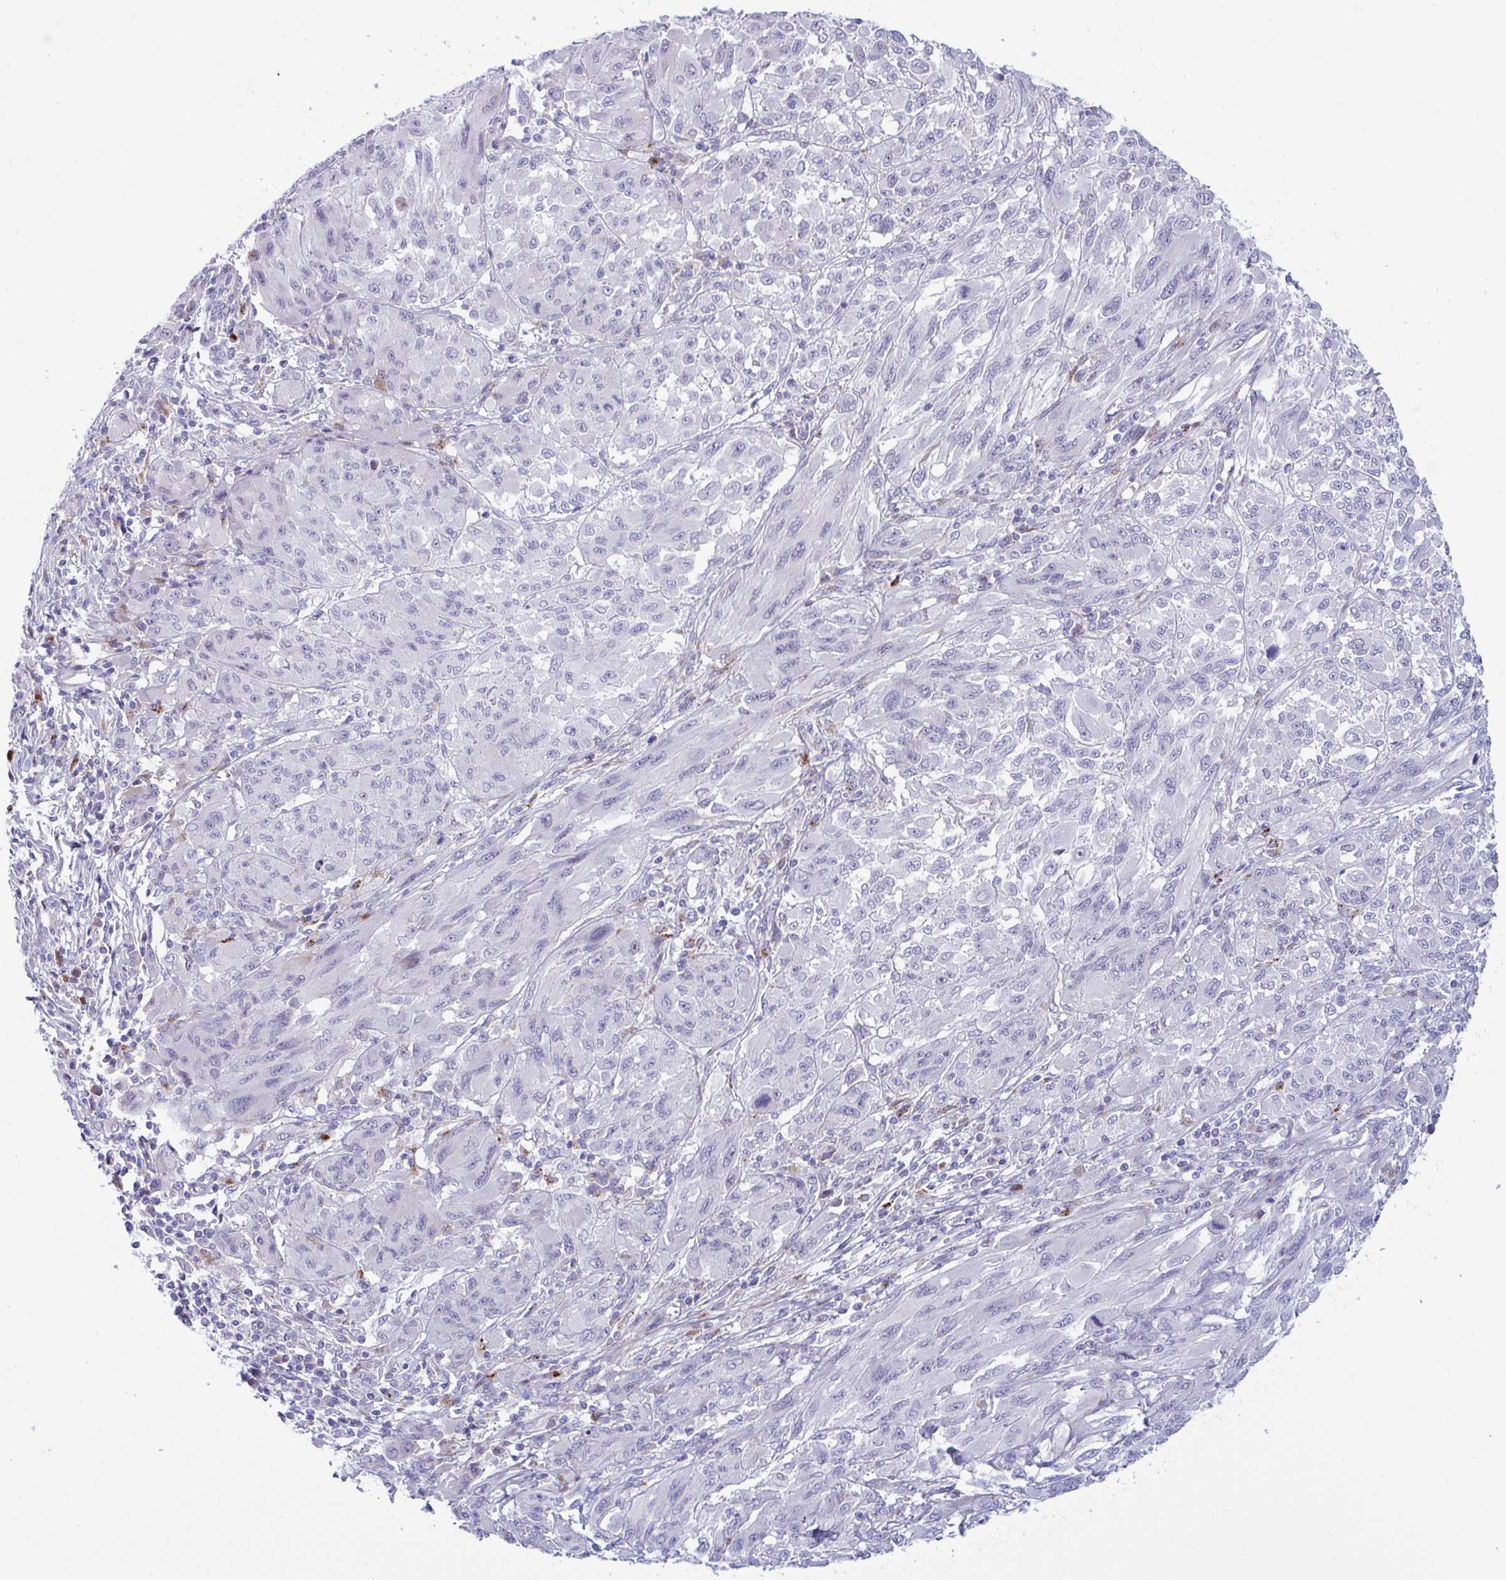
{"staining": {"intensity": "negative", "quantity": "none", "location": "none"}, "tissue": "melanoma", "cell_type": "Tumor cells", "image_type": "cancer", "snomed": [{"axis": "morphology", "description": "Malignant melanoma, NOS"}, {"axis": "topography", "description": "Skin"}], "caption": "Tumor cells are negative for protein expression in human melanoma.", "gene": "FAM219B", "patient": {"sex": "female", "age": 91}}